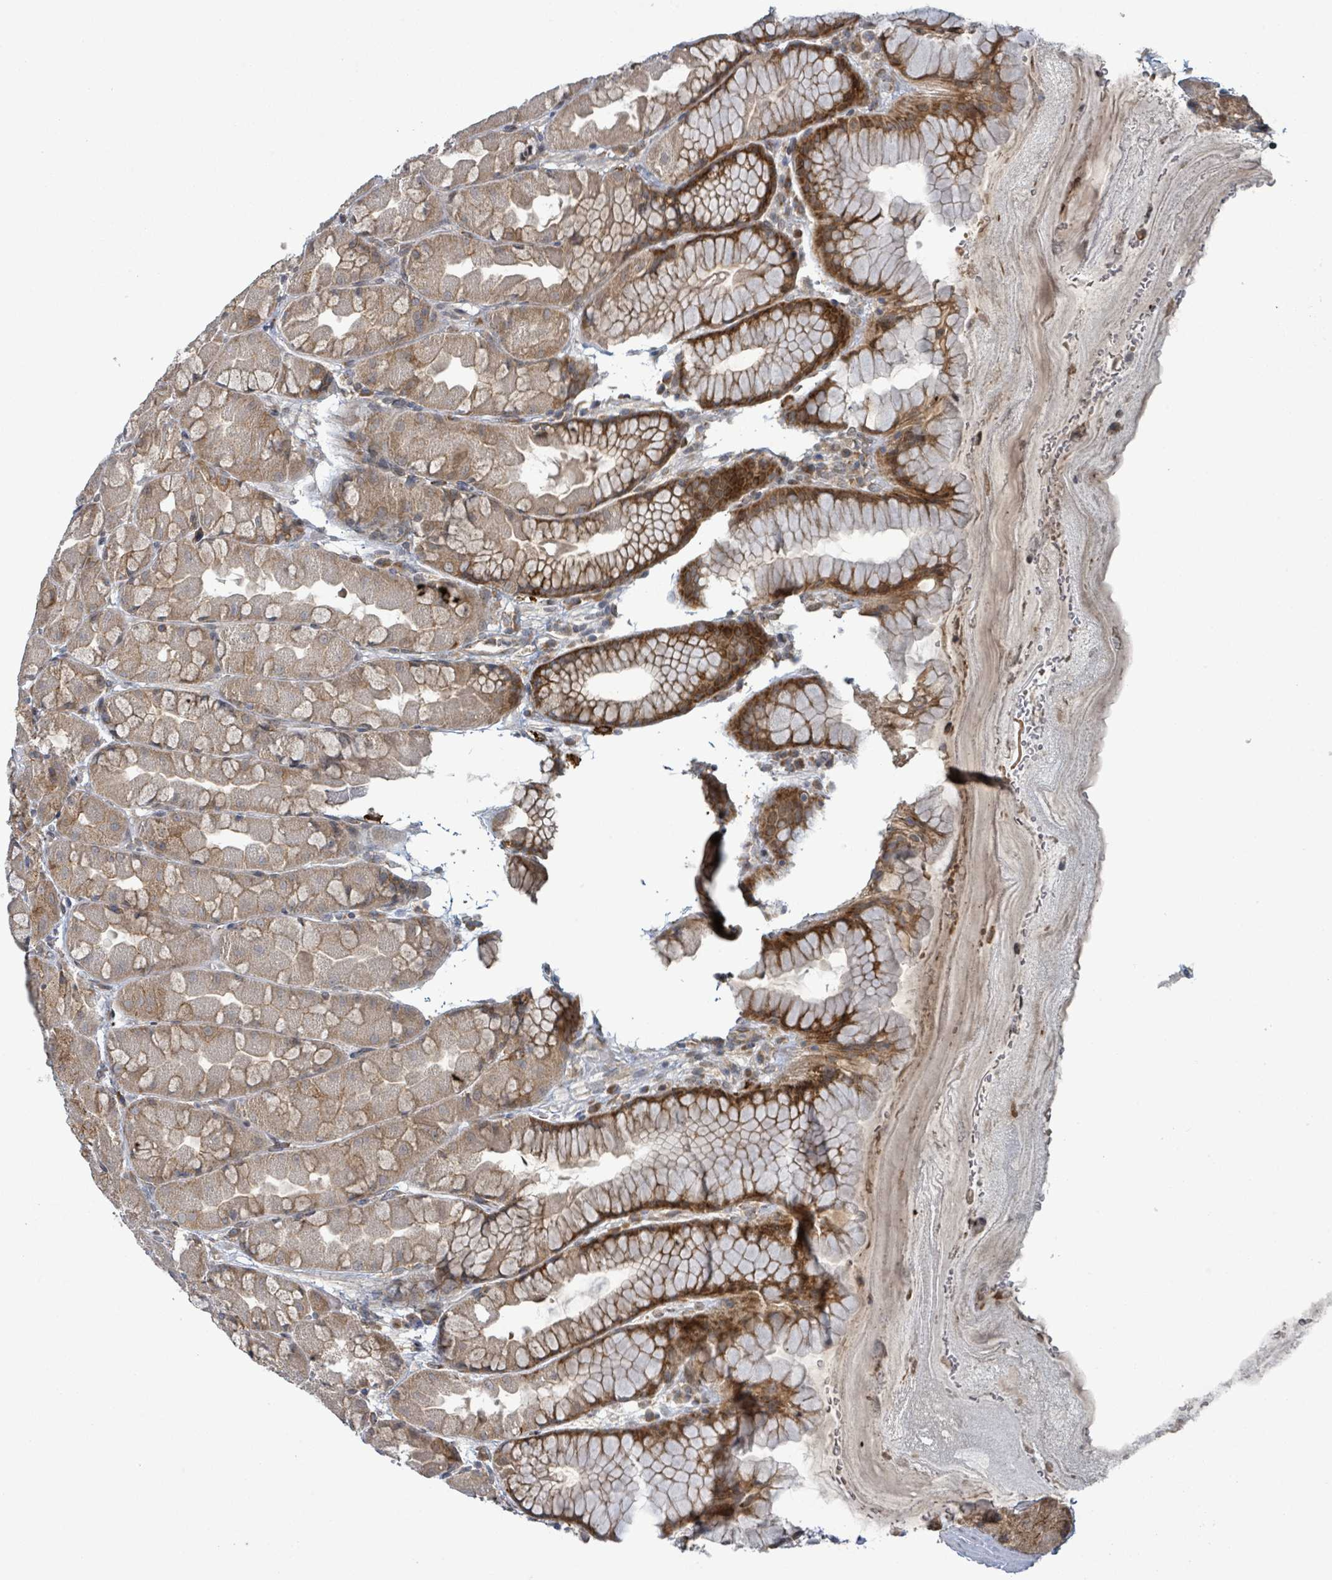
{"staining": {"intensity": "strong", "quantity": ">75%", "location": "cytoplasmic/membranous"}, "tissue": "stomach", "cell_type": "Glandular cells", "image_type": "normal", "snomed": [{"axis": "morphology", "description": "Normal tissue, NOS"}, {"axis": "topography", "description": "Stomach"}], "caption": "A high amount of strong cytoplasmic/membranous staining is seen in about >75% of glandular cells in benign stomach.", "gene": "OR51E1", "patient": {"sex": "male", "age": 57}}